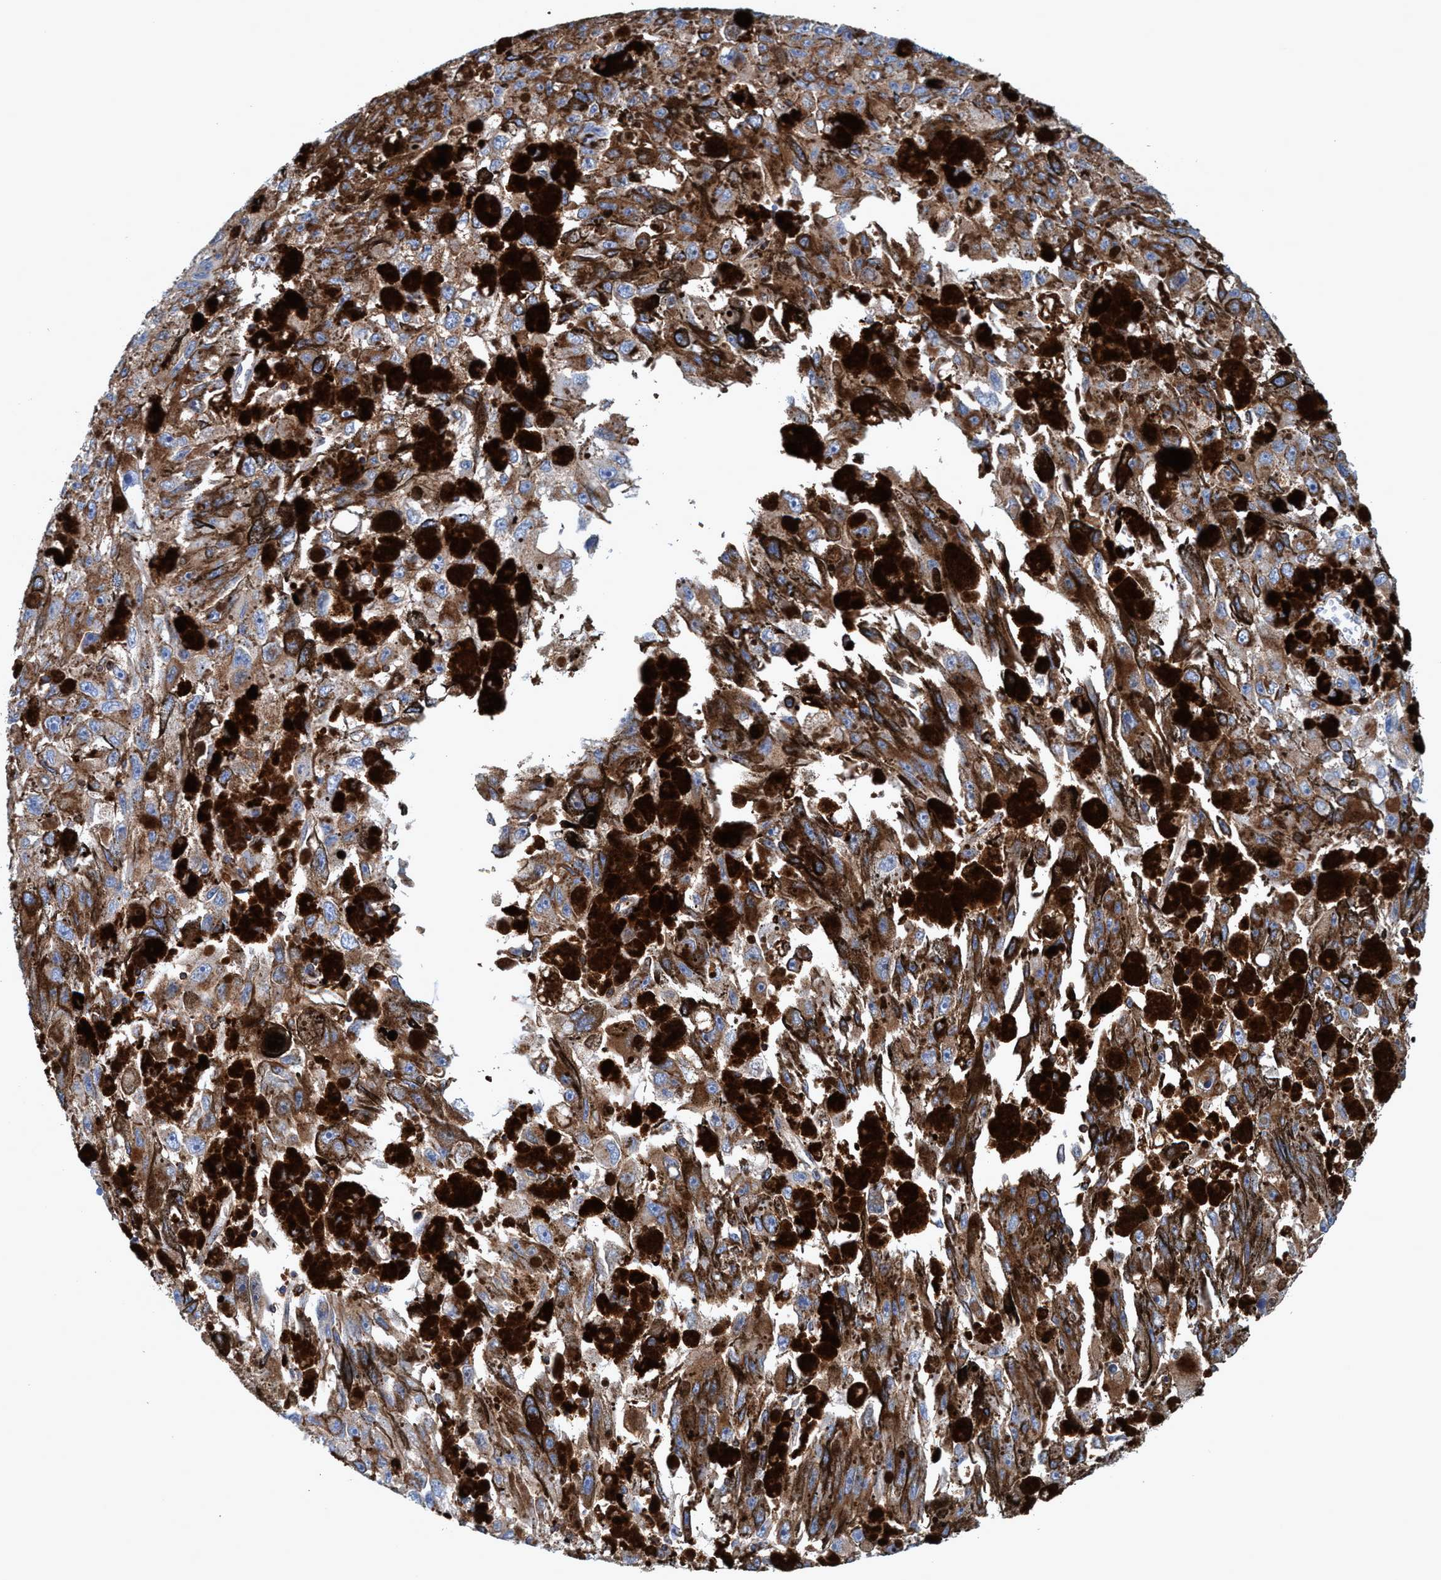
{"staining": {"intensity": "moderate", "quantity": ">75%", "location": "cytoplasmic/membranous"}, "tissue": "melanoma", "cell_type": "Tumor cells", "image_type": "cancer", "snomed": [{"axis": "morphology", "description": "Malignant melanoma, NOS"}, {"axis": "topography", "description": "Skin"}], "caption": "This histopathology image displays immunohistochemistry staining of human malignant melanoma, with medium moderate cytoplasmic/membranous expression in approximately >75% of tumor cells.", "gene": "TRIM65", "patient": {"sex": "female", "age": 104}}